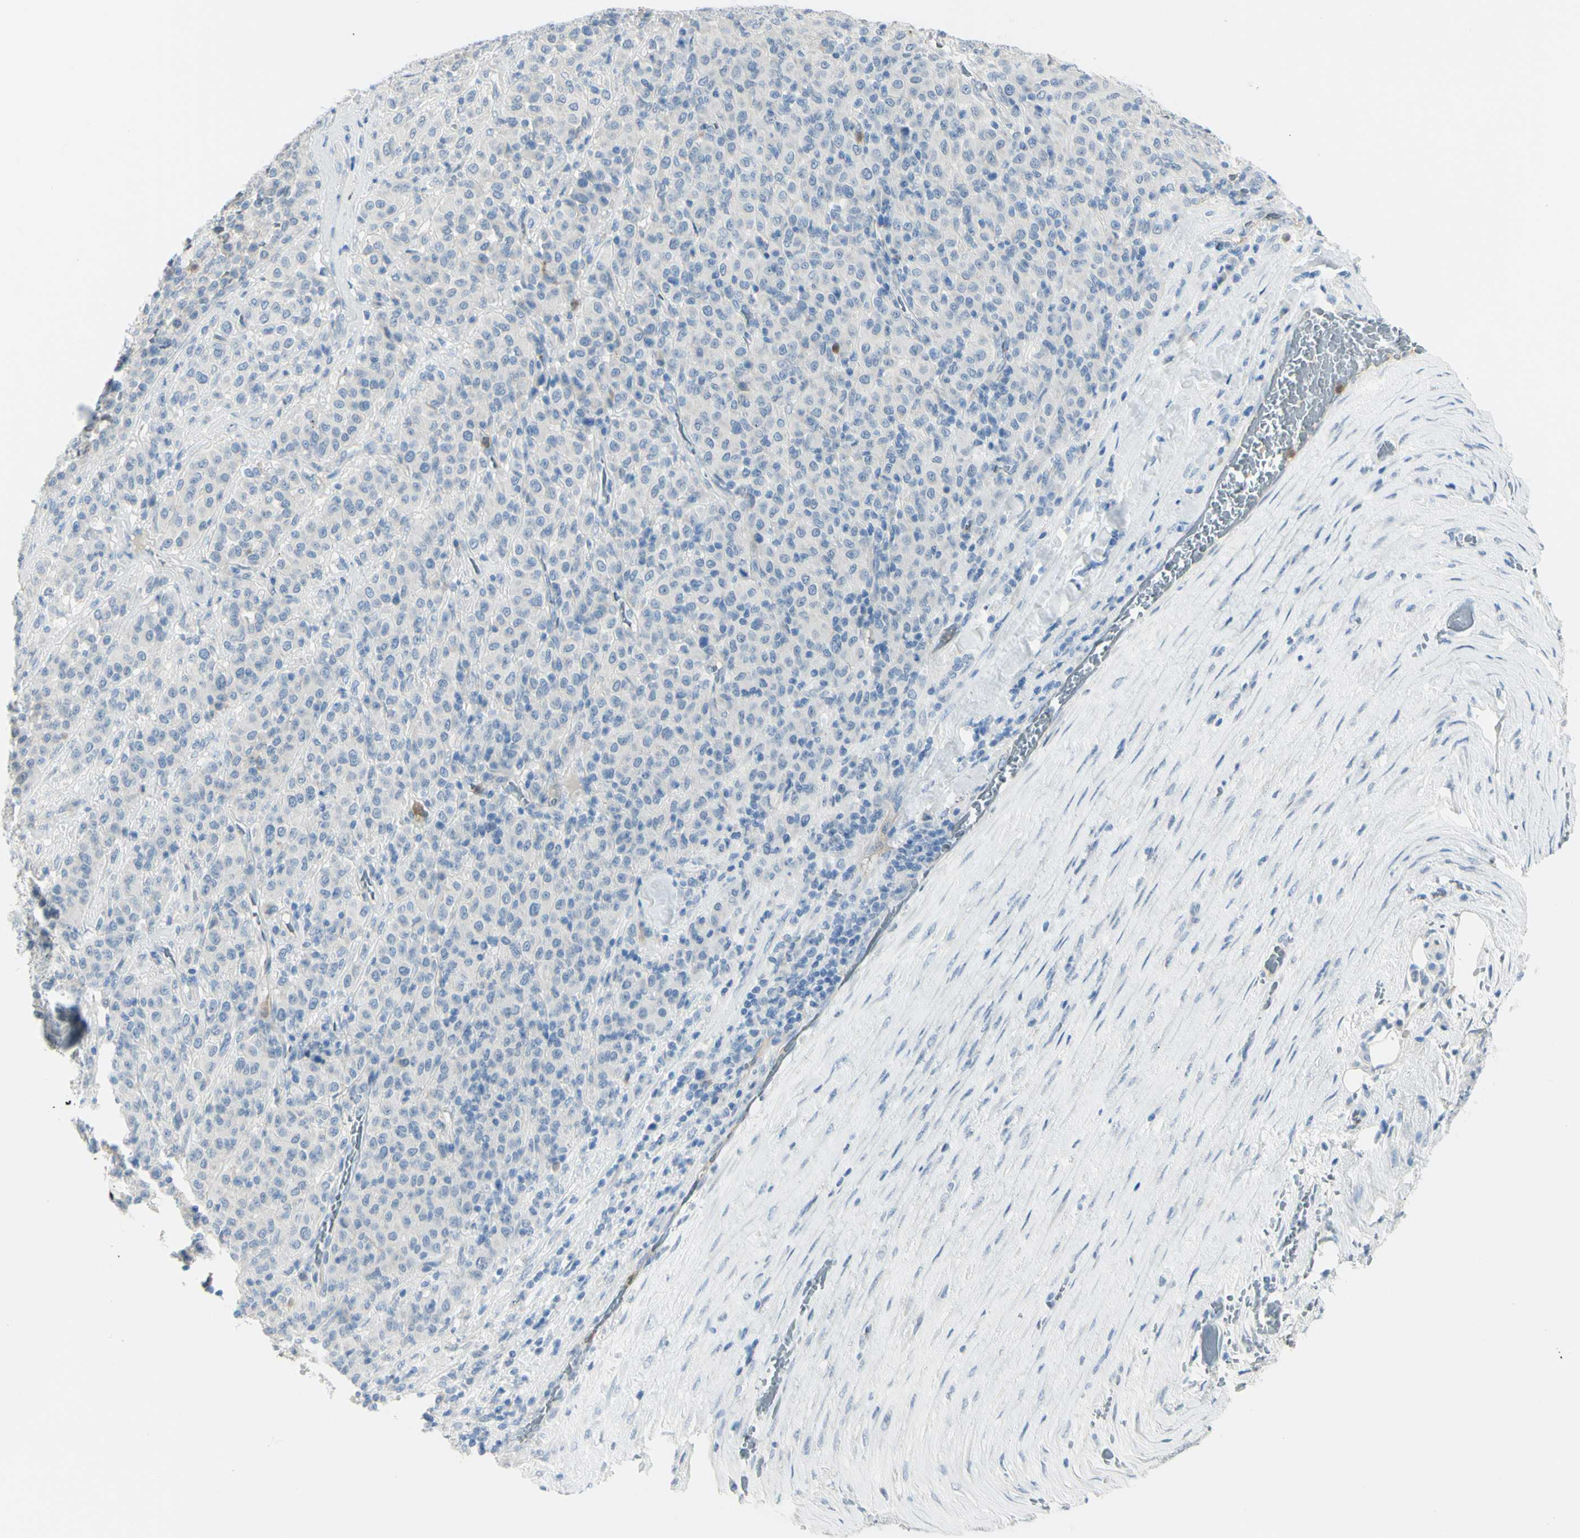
{"staining": {"intensity": "negative", "quantity": "none", "location": "none"}, "tissue": "melanoma", "cell_type": "Tumor cells", "image_type": "cancer", "snomed": [{"axis": "morphology", "description": "Malignant melanoma, Metastatic site"}, {"axis": "topography", "description": "Pancreas"}], "caption": "This is an immunohistochemistry histopathology image of malignant melanoma (metastatic site). There is no expression in tumor cells.", "gene": "ZNF557", "patient": {"sex": "female", "age": 30}}